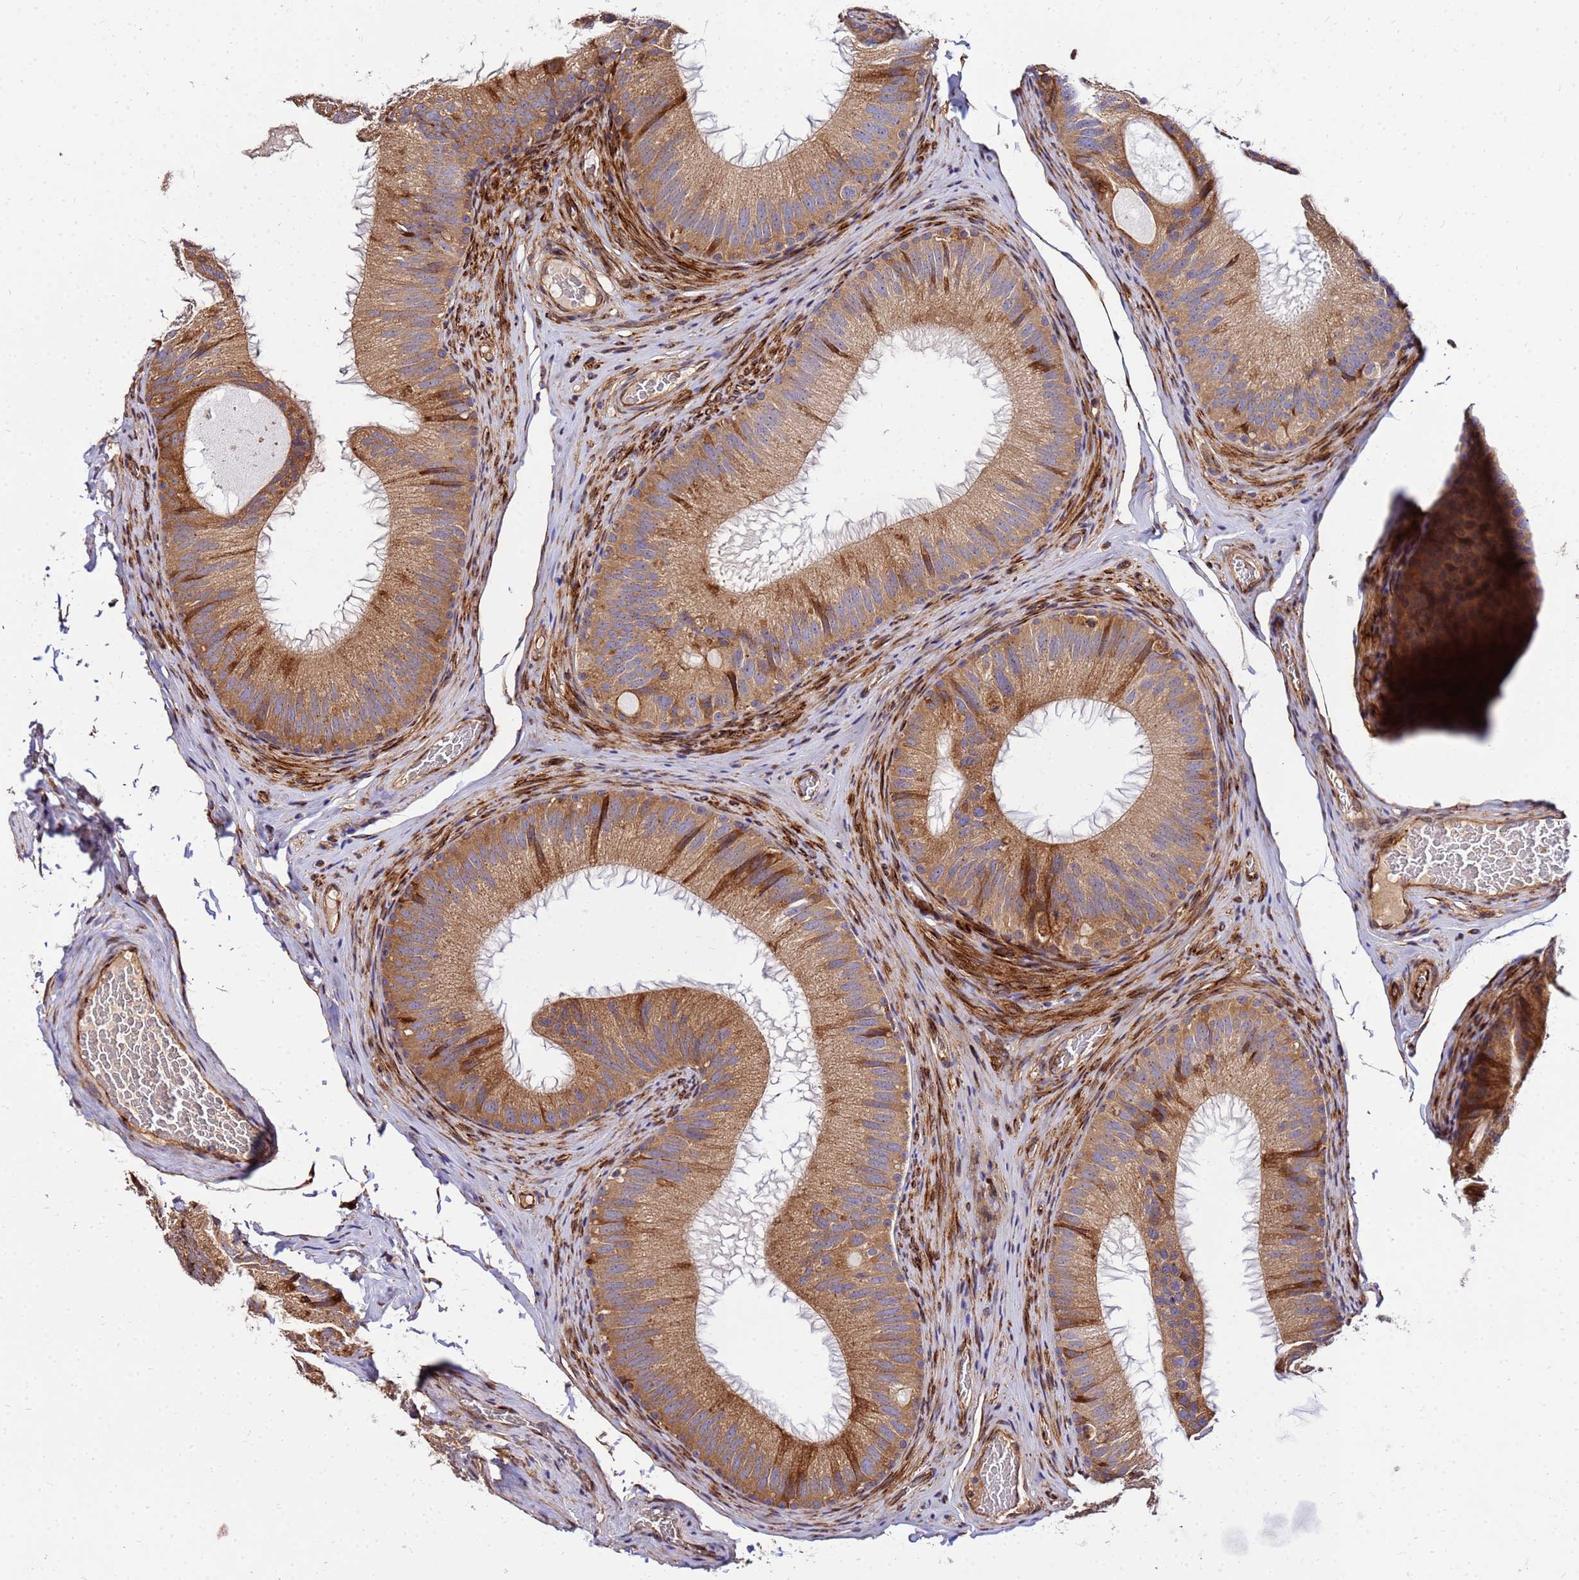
{"staining": {"intensity": "moderate", "quantity": ">75%", "location": "cytoplasmic/membranous"}, "tissue": "epididymis", "cell_type": "Glandular cells", "image_type": "normal", "snomed": [{"axis": "morphology", "description": "Normal tissue, NOS"}, {"axis": "topography", "description": "Epididymis"}], "caption": "This is a photomicrograph of immunohistochemistry staining of benign epididymis, which shows moderate positivity in the cytoplasmic/membranous of glandular cells.", "gene": "WWC2", "patient": {"sex": "male", "age": 34}}